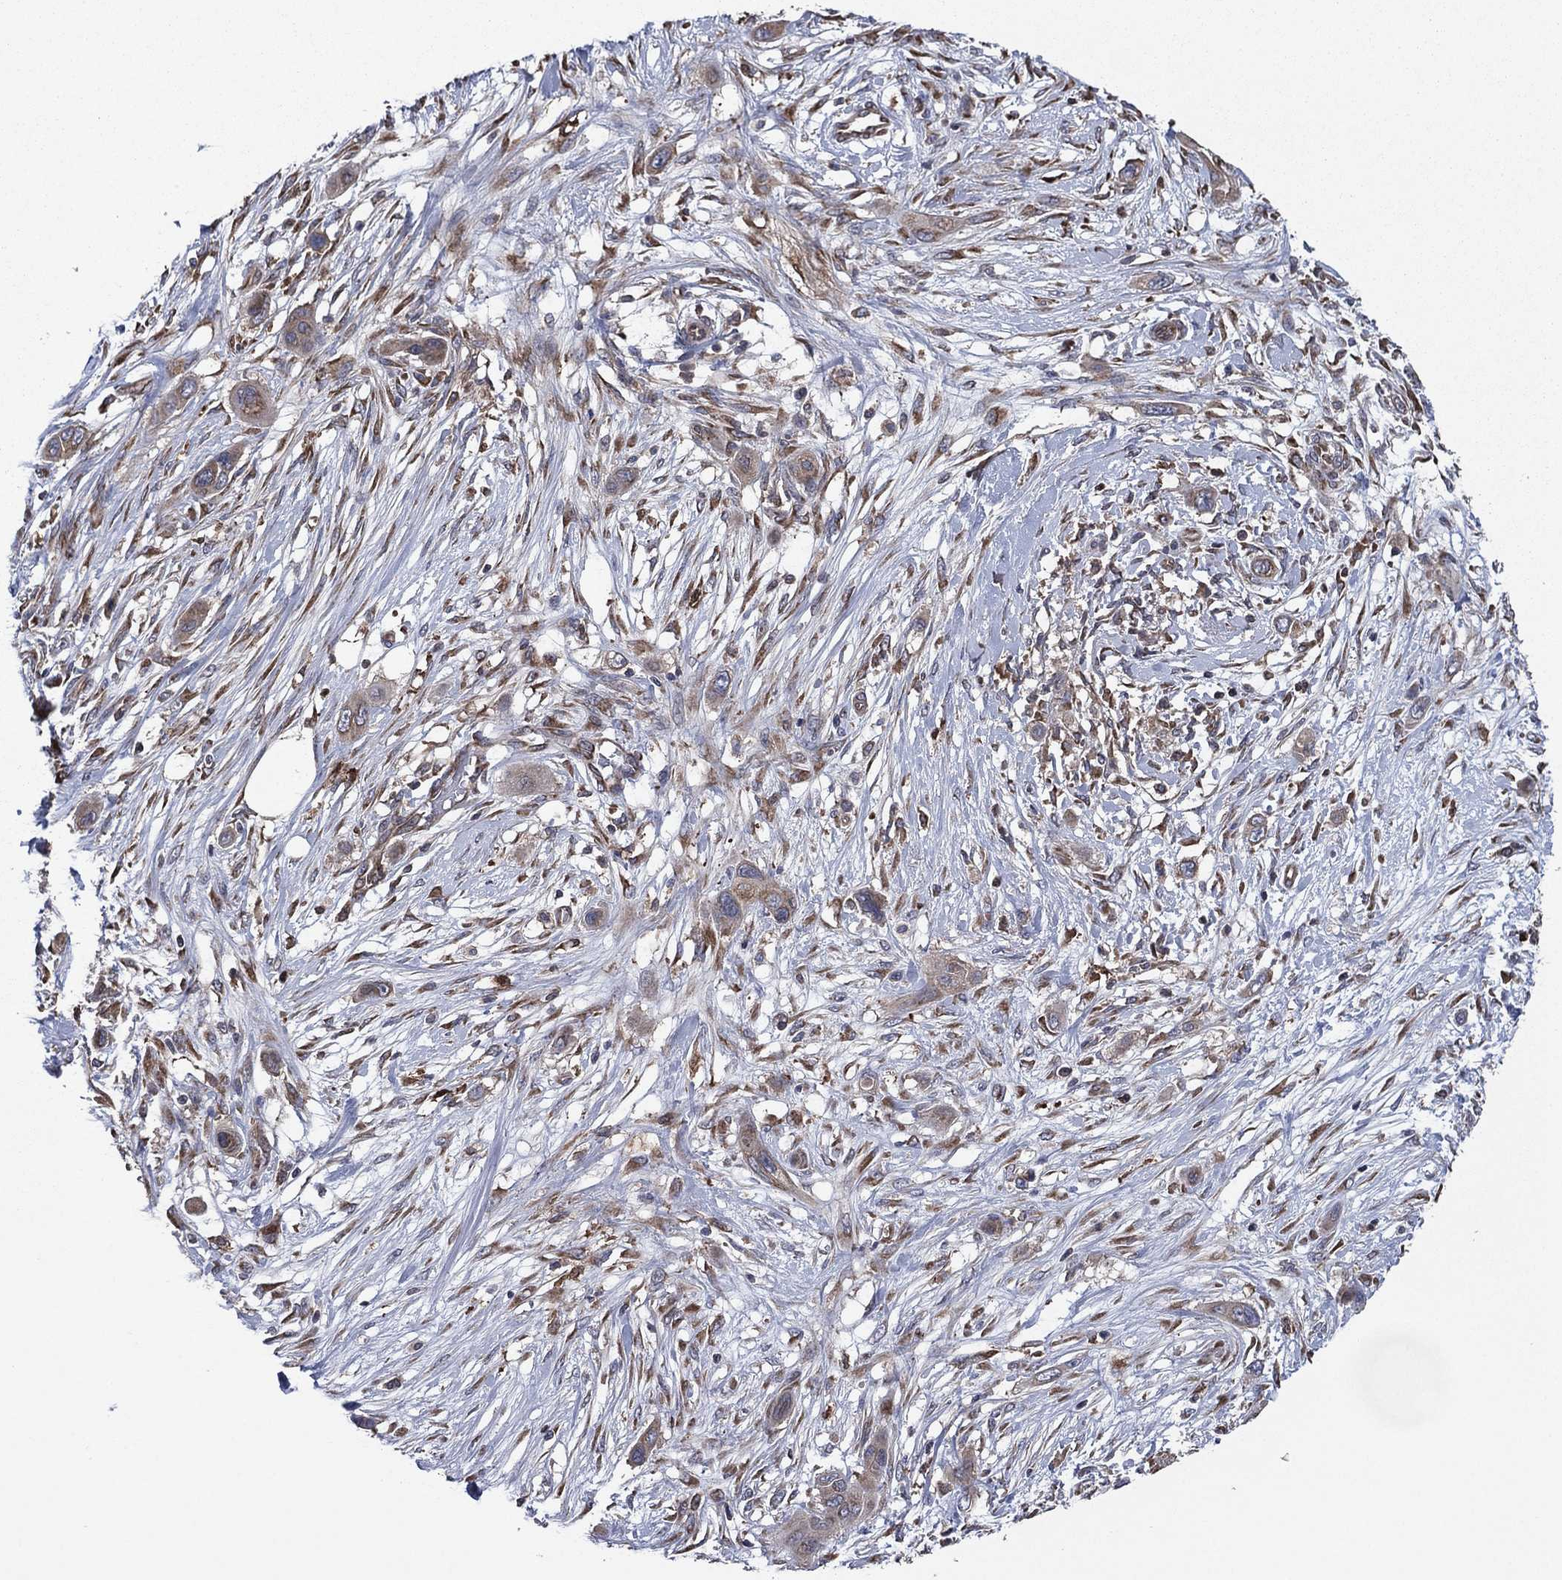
{"staining": {"intensity": "weak", "quantity": "<25%", "location": "cytoplasmic/membranous"}, "tissue": "skin cancer", "cell_type": "Tumor cells", "image_type": "cancer", "snomed": [{"axis": "morphology", "description": "Squamous cell carcinoma, NOS"}, {"axis": "topography", "description": "Skin"}], "caption": "Tumor cells are negative for protein expression in human squamous cell carcinoma (skin). Nuclei are stained in blue.", "gene": "C2orf76", "patient": {"sex": "male", "age": 79}}